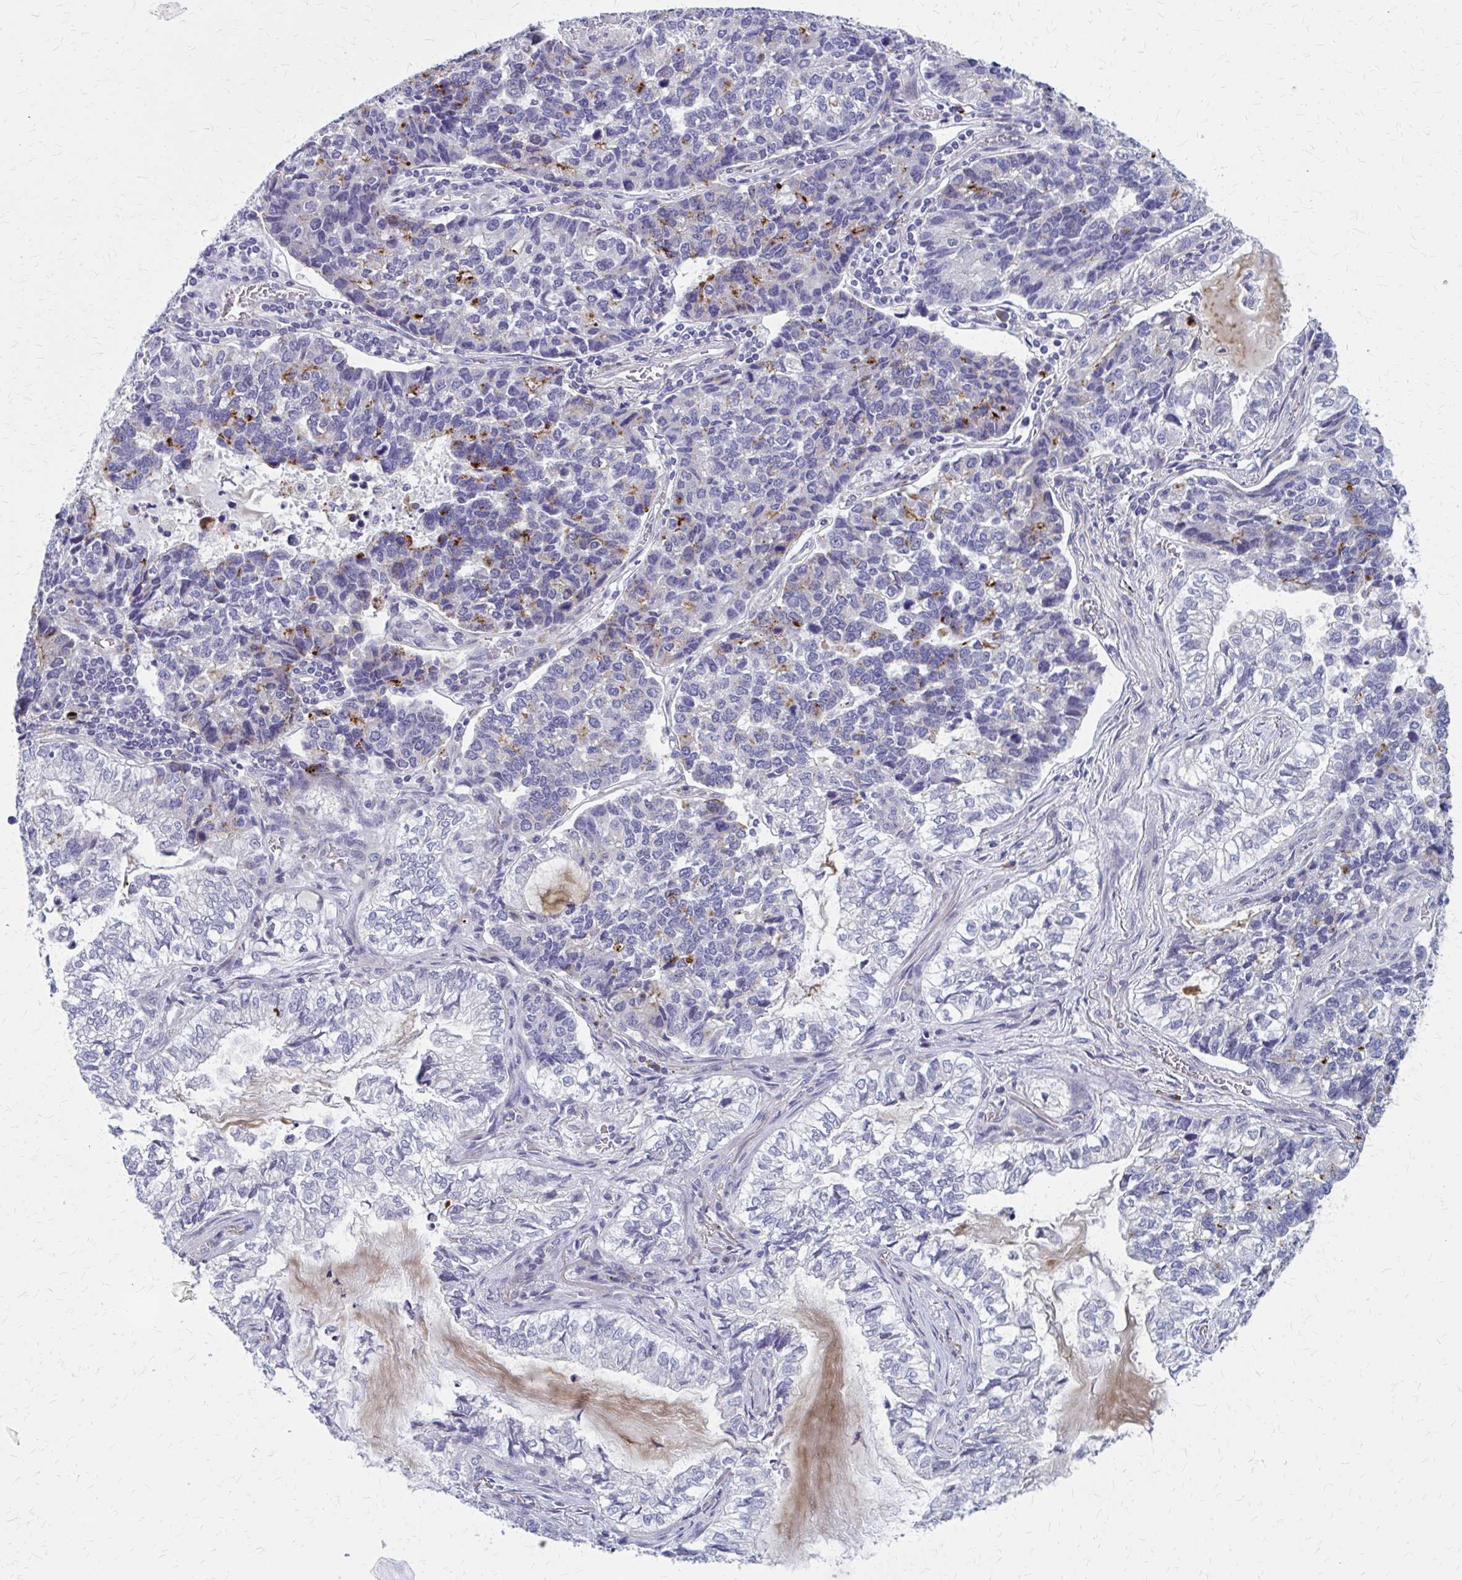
{"staining": {"intensity": "moderate", "quantity": "<25%", "location": "cytoplasmic/membranous"}, "tissue": "lung cancer", "cell_type": "Tumor cells", "image_type": "cancer", "snomed": [{"axis": "morphology", "description": "Adenocarcinoma, NOS"}, {"axis": "topography", "description": "Lymph node"}, {"axis": "topography", "description": "Lung"}], "caption": "The micrograph exhibits immunohistochemical staining of lung adenocarcinoma. There is moderate cytoplasmic/membranous staining is identified in about <25% of tumor cells.", "gene": "GLYATL2", "patient": {"sex": "male", "age": 66}}